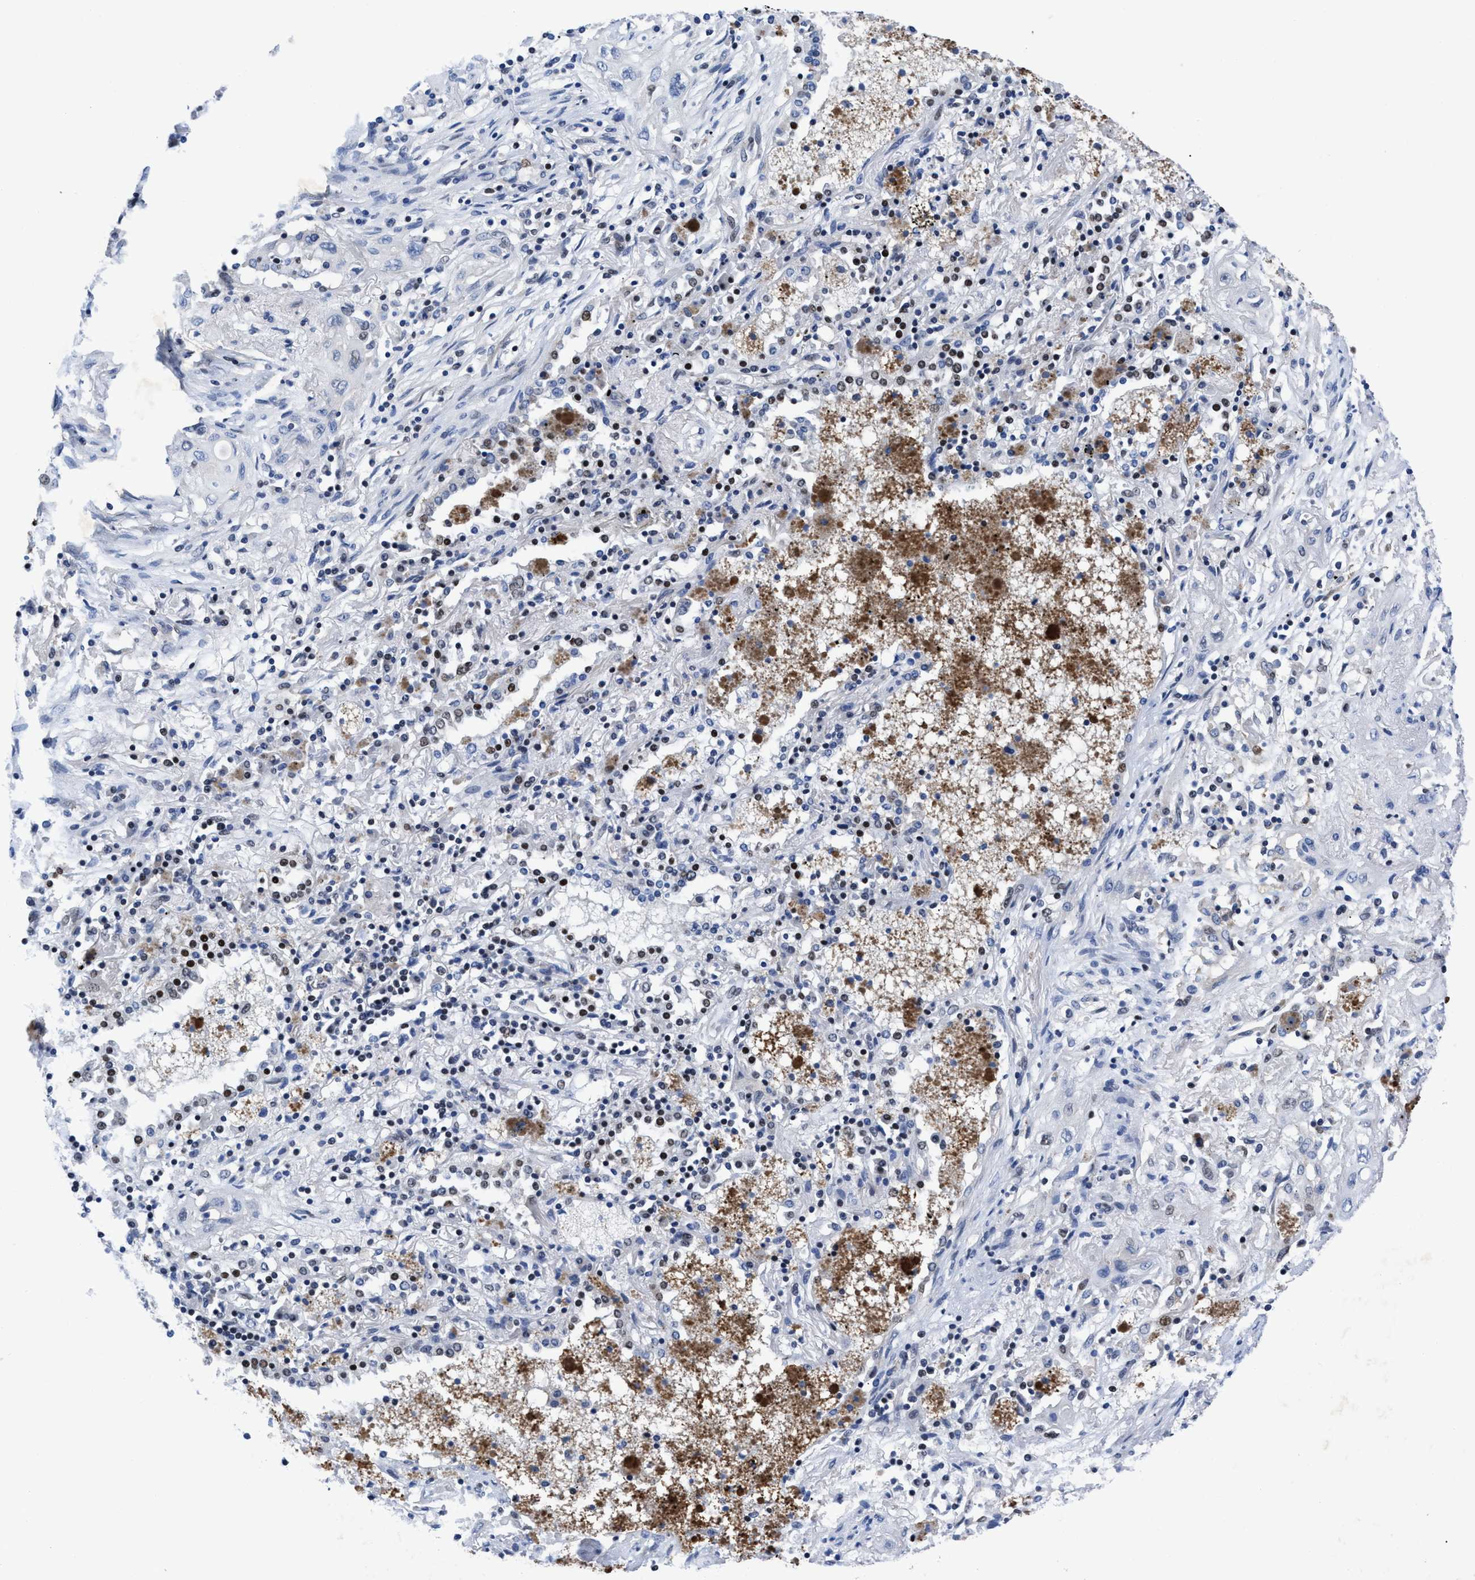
{"staining": {"intensity": "negative", "quantity": "none", "location": "none"}, "tissue": "lung cancer", "cell_type": "Tumor cells", "image_type": "cancer", "snomed": [{"axis": "morphology", "description": "Squamous cell carcinoma, NOS"}, {"axis": "topography", "description": "Lung"}], "caption": "Tumor cells show no significant staining in lung cancer (squamous cell carcinoma). Nuclei are stained in blue.", "gene": "WDR81", "patient": {"sex": "female", "age": 47}}